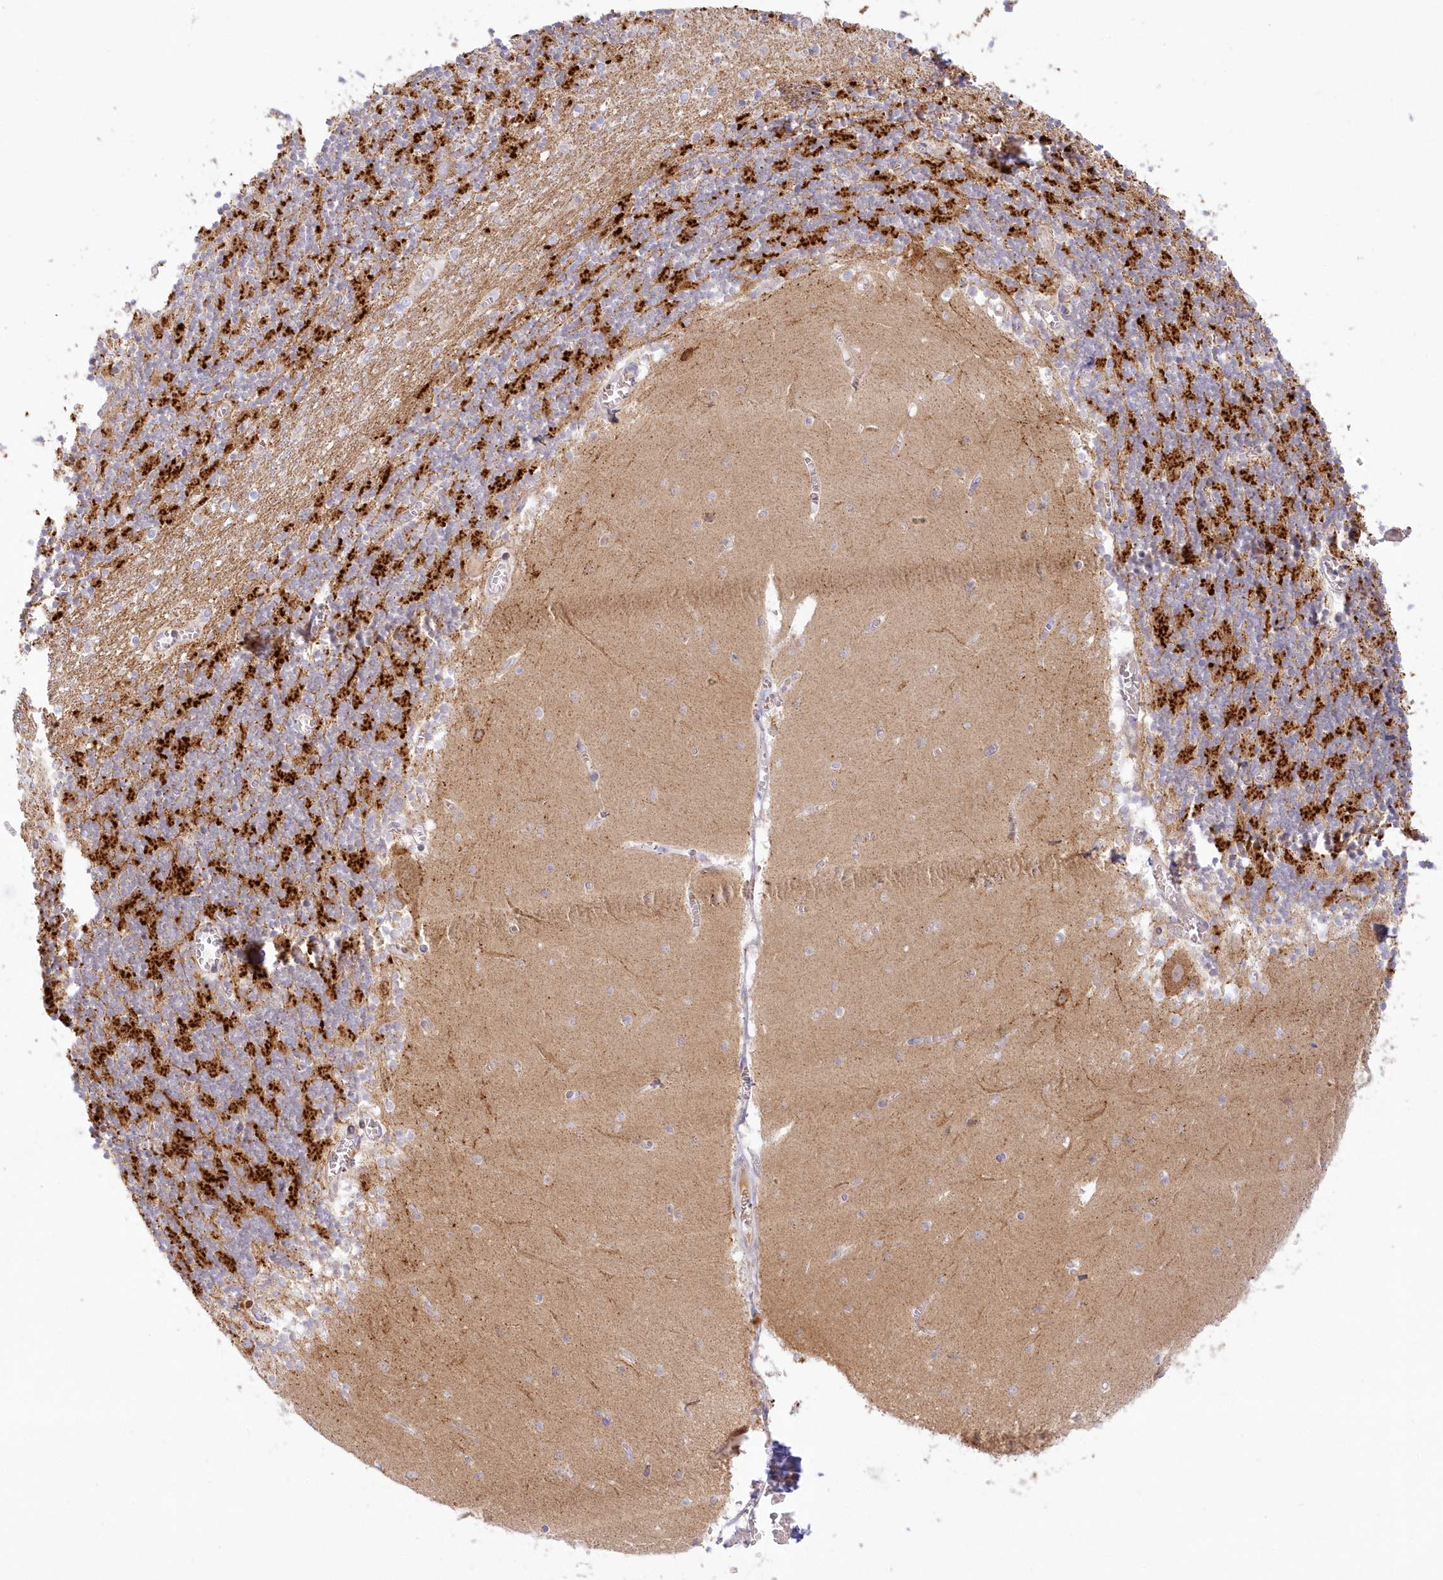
{"staining": {"intensity": "strong", "quantity": ">75%", "location": "cytoplasmic/membranous"}, "tissue": "cerebellum", "cell_type": "Cells in granular layer", "image_type": "normal", "snomed": [{"axis": "morphology", "description": "Normal tissue, NOS"}, {"axis": "topography", "description": "Cerebellum"}], "caption": "Immunohistochemistry (IHC) of normal cerebellum shows high levels of strong cytoplasmic/membranous staining in approximately >75% of cells in granular layer. The protein of interest is shown in brown color, while the nuclei are stained blue.", "gene": "TBC1D14", "patient": {"sex": "female", "age": 28}}